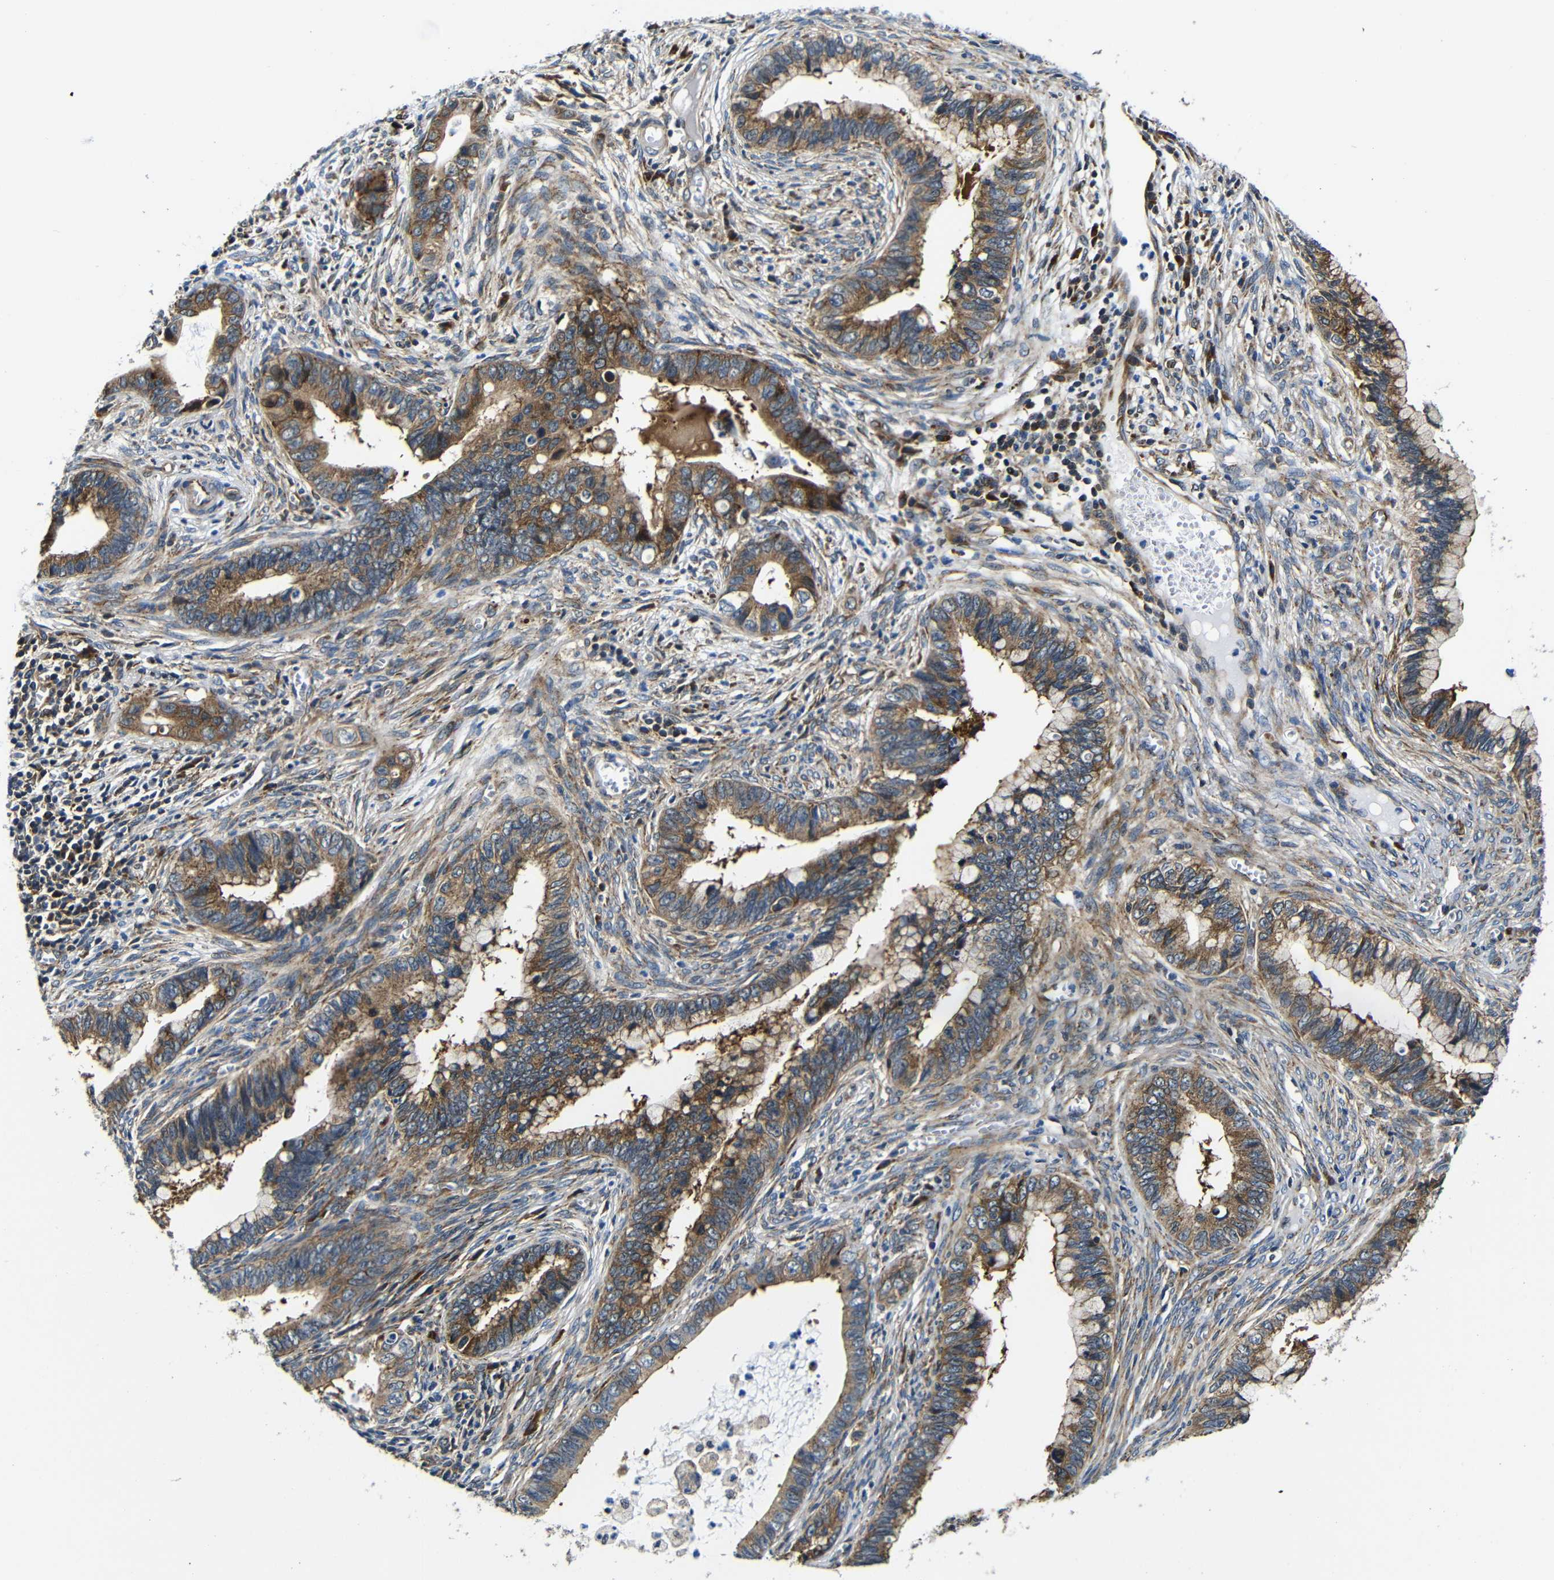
{"staining": {"intensity": "moderate", "quantity": ">75%", "location": "cytoplasmic/membranous"}, "tissue": "cervical cancer", "cell_type": "Tumor cells", "image_type": "cancer", "snomed": [{"axis": "morphology", "description": "Adenocarcinoma, NOS"}, {"axis": "topography", "description": "Cervix"}], "caption": "Tumor cells exhibit moderate cytoplasmic/membranous expression in approximately >75% of cells in cervical adenocarcinoma. The staining was performed using DAB (3,3'-diaminobenzidine) to visualize the protein expression in brown, while the nuclei were stained in blue with hematoxylin (Magnification: 20x).", "gene": "ABCE1", "patient": {"sex": "female", "age": 44}}